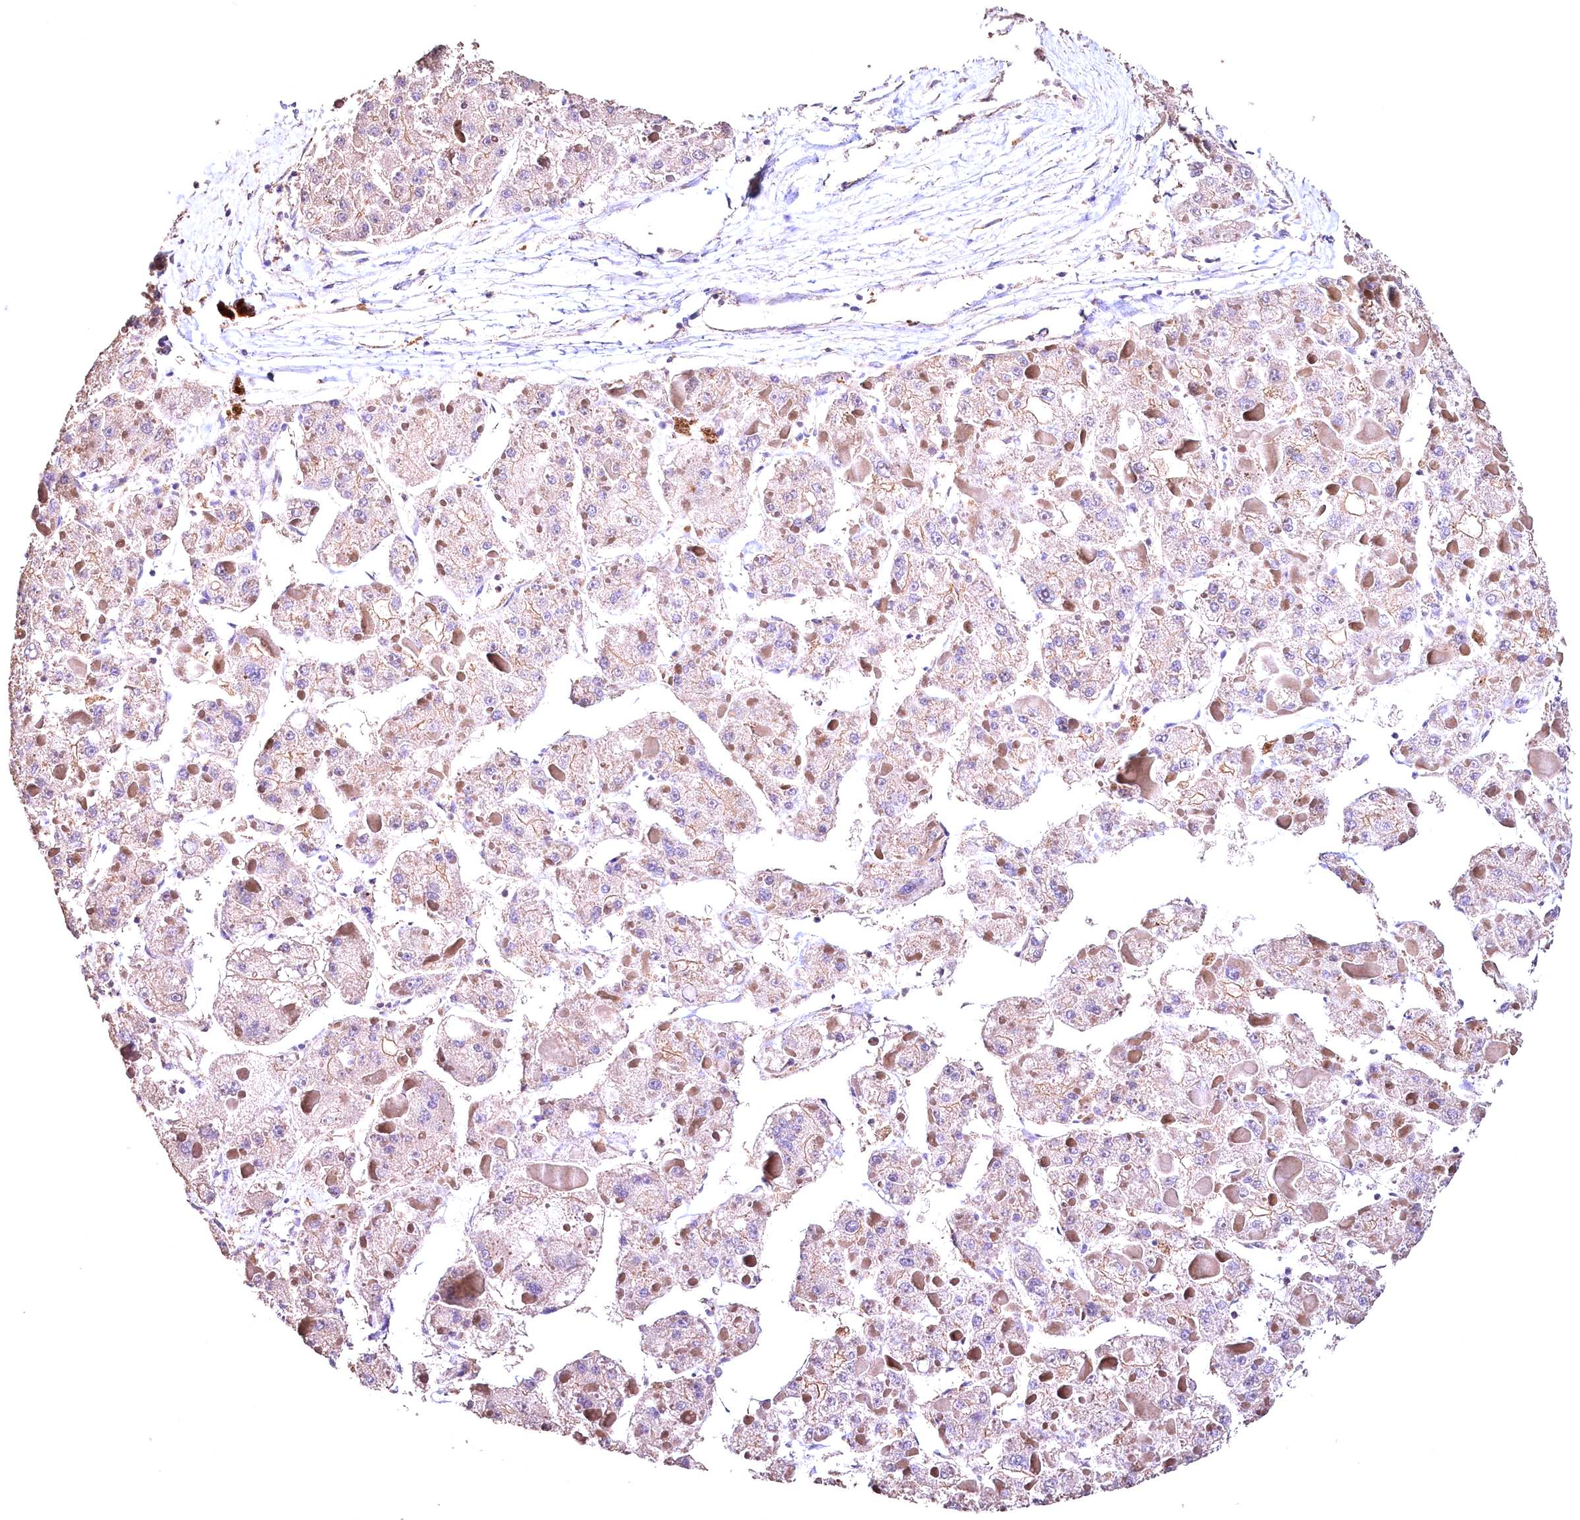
{"staining": {"intensity": "weak", "quantity": "<25%", "location": "cytoplasmic/membranous"}, "tissue": "liver cancer", "cell_type": "Tumor cells", "image_type": "cancer", "snomed": [{"axis": "morphology", "description": "Carcinoma, Hepatocellular, NOS"}, {"axis": "topography", "description": "Liver"}], "caption": "Immunohistochemistry of liver cancer demonstrates no staining in tumor cells.", "gene": "OAS3", "patient": {"sex": "female", "age": 73}}